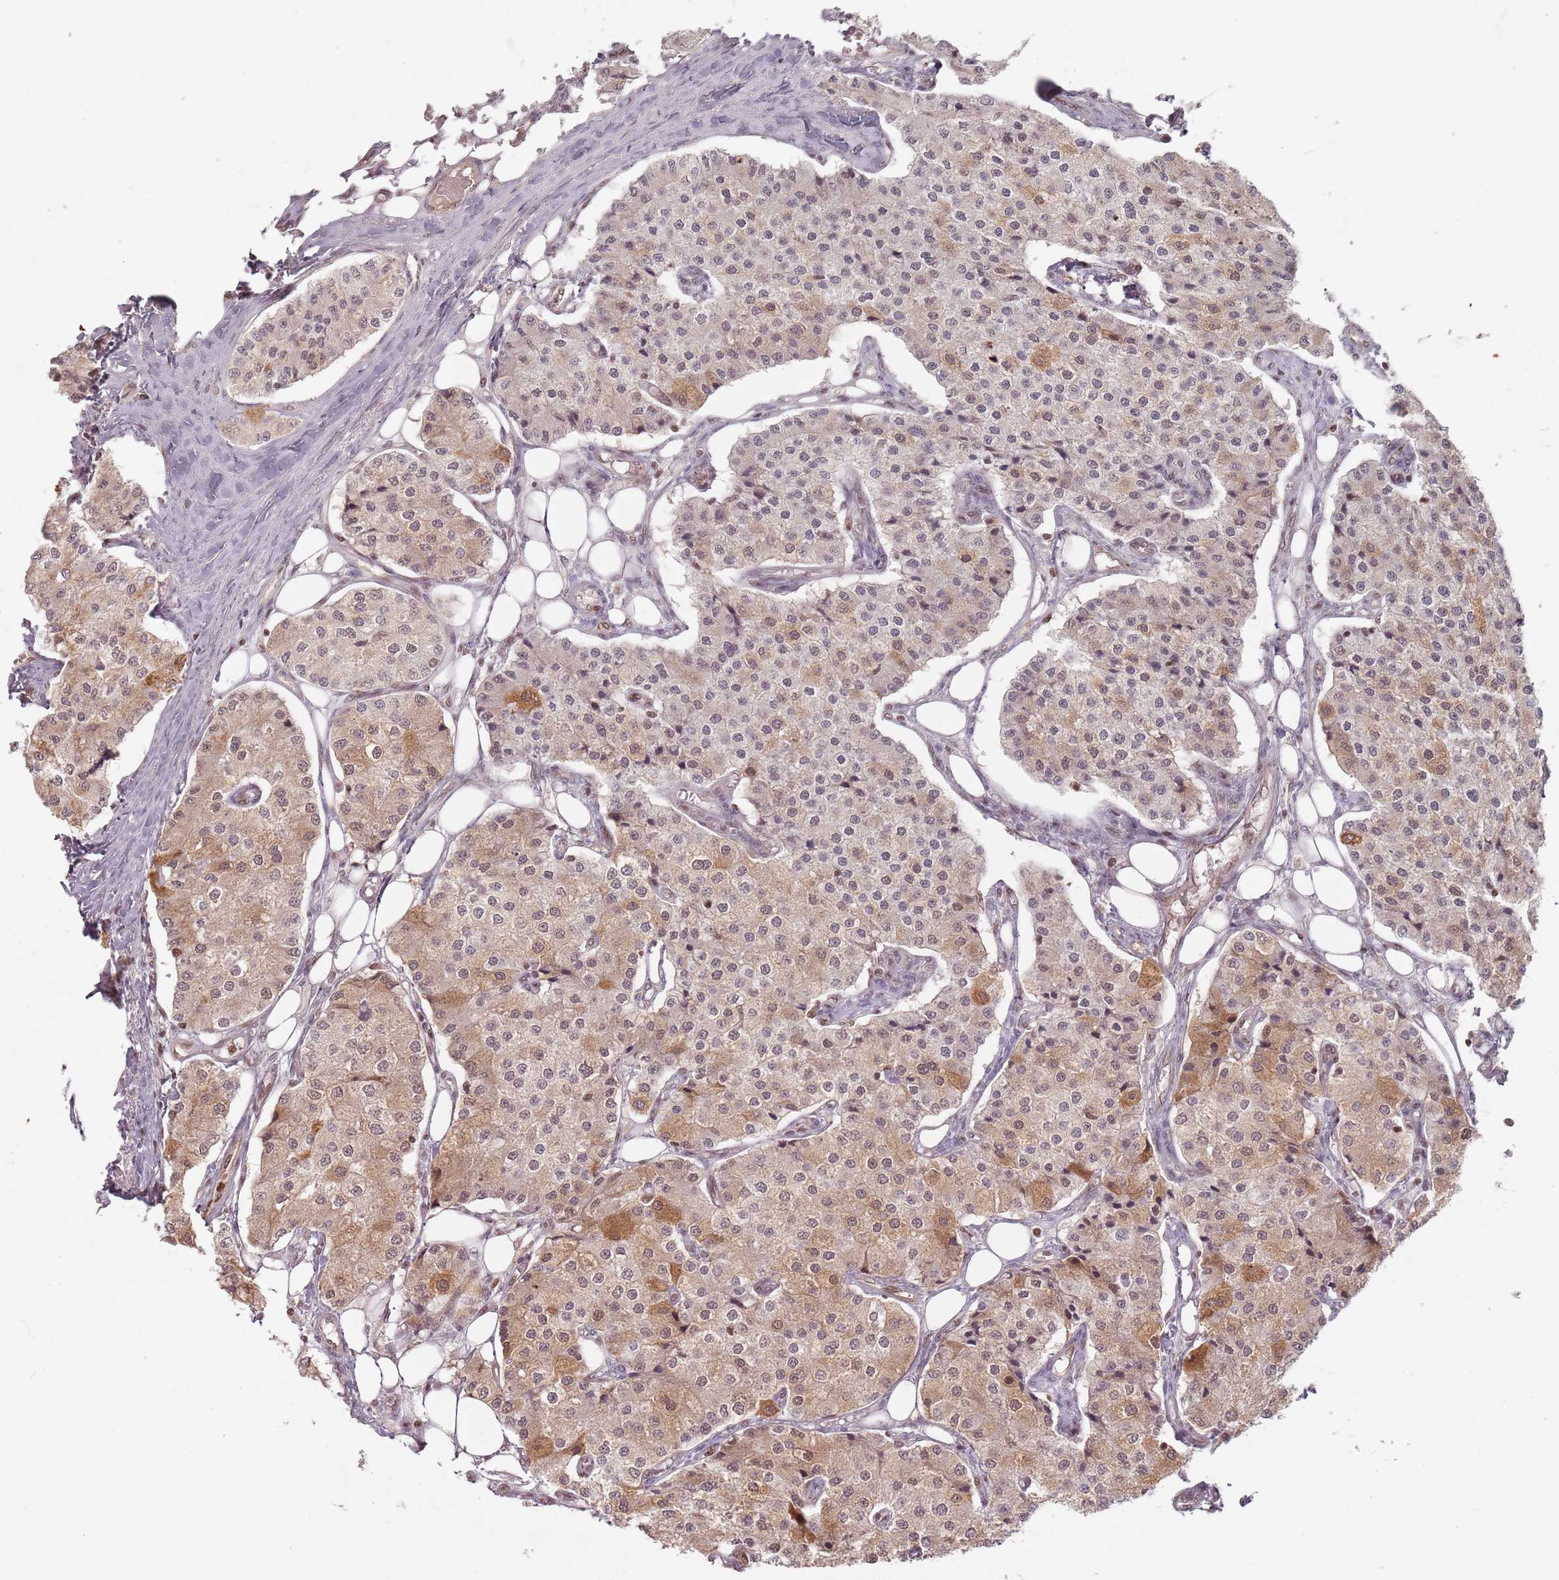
{"staining": {"intensity": "moderate", "quantity": "<25%", "location": "cytoplasmic/membranous,nuclear"}, "tissue": "carcinoid", "cell_type": "Tumor cells", "image_type": "cancer", "snomed": [{"axis": "morphology", "description": "Carcinoid, malignant, NOS"}, {"axis": "topography", "description": "Colon"}], "caption": "Immunohistochemistry staining of carcinoid, which shows low levels of moderate cytoplasmic/membranous and nuclear expression in approximately <25% of tumor cells indicating moderate cytoplasmic/membranous and nuclear protein expression. The staining was performed using DAB (brown) for protein detection and nuclei were counterstained in hematoxylin (blue).", "gene": "NUP50", "patient": {"sex": "female", "age": 52}}